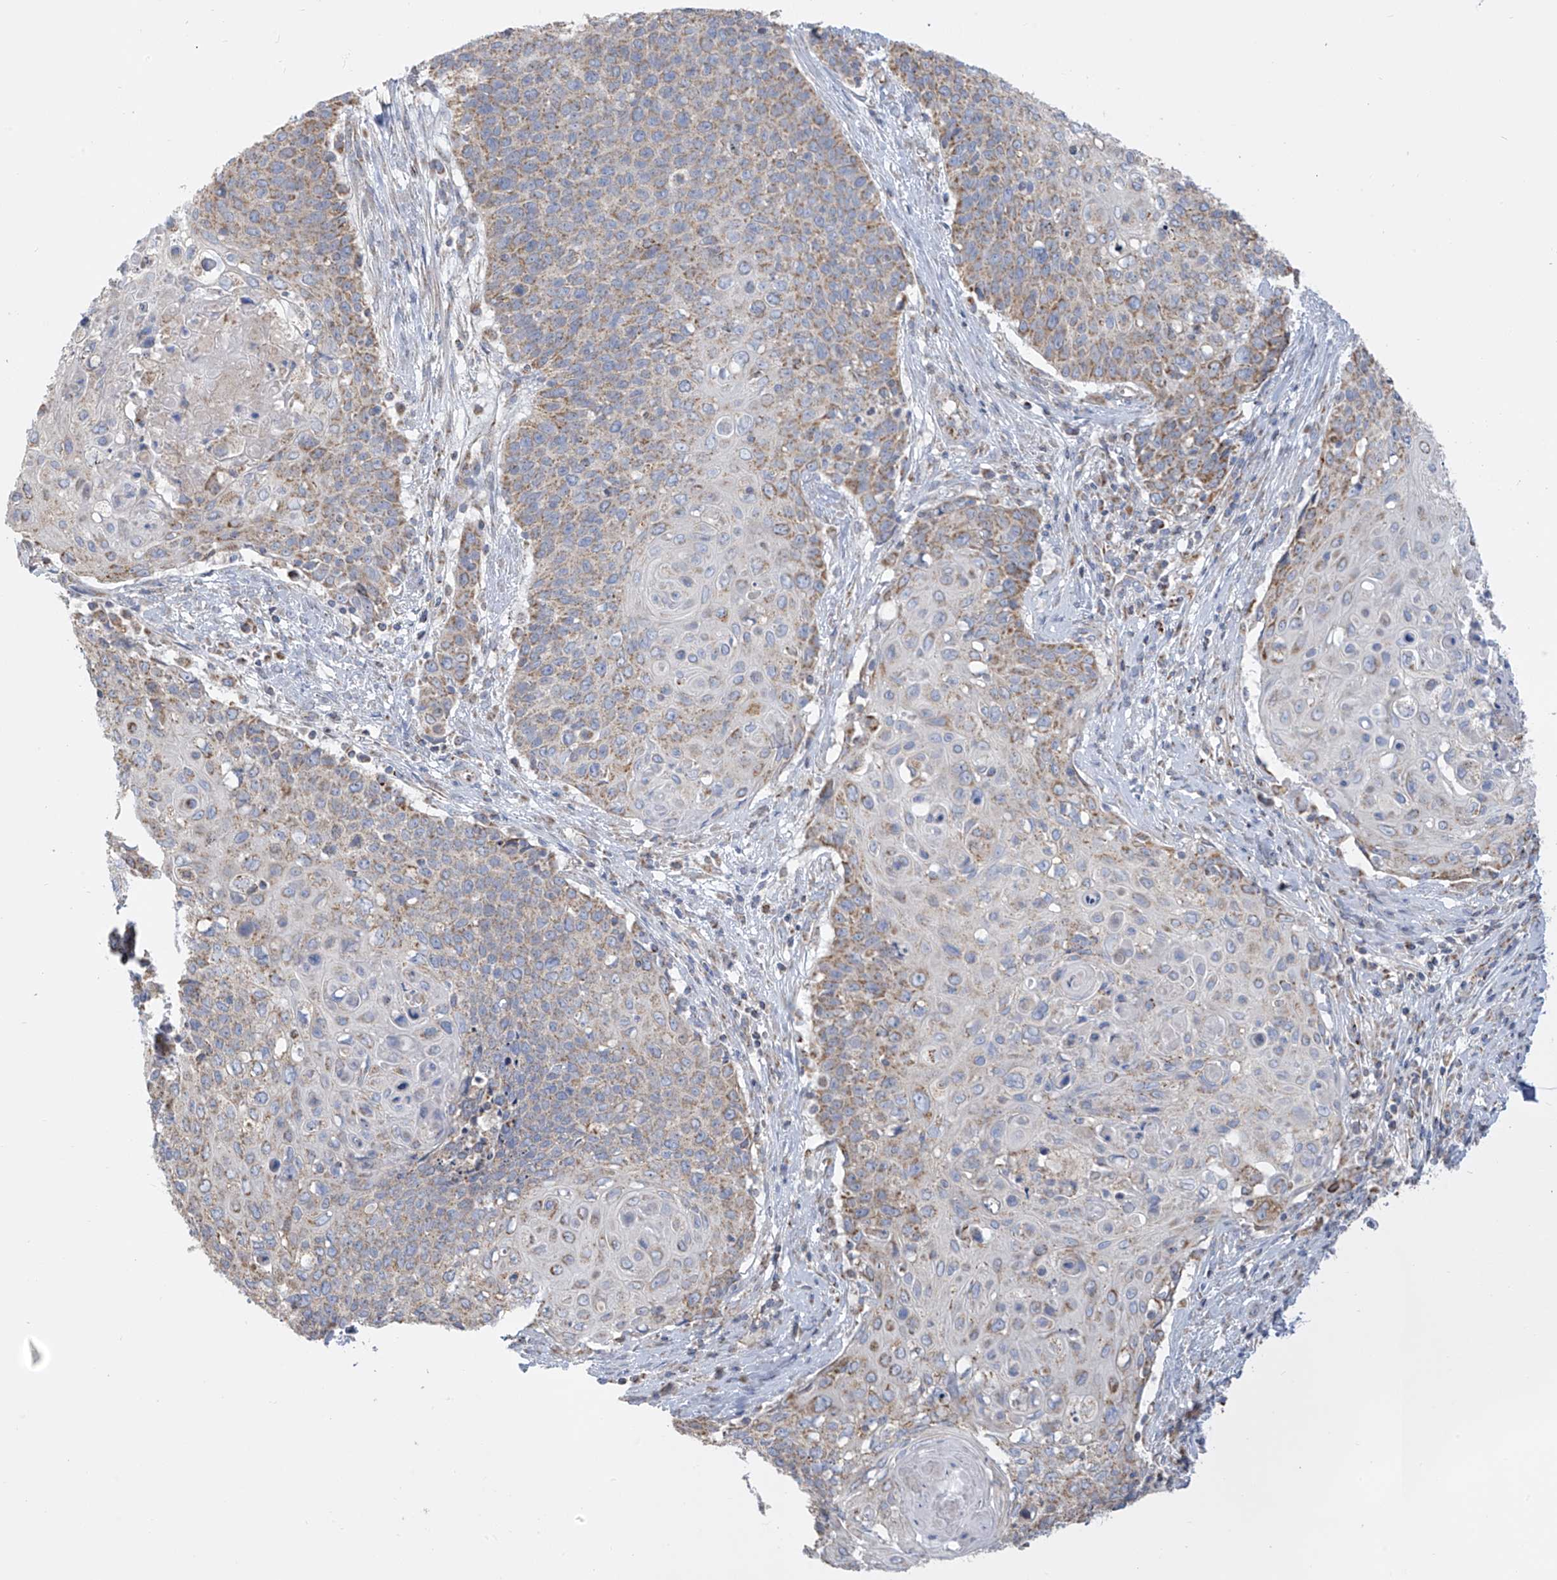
{"staining": {"intensity": "moderate", "quantity": "25%-75%", "location": "cytoplasmic/membranous"}, "tissue": "cervical cancer", "cell_type": "Tumor cells", "image_type": "cancer", "snomed": [{"axis": "morphology", "description": "Squamous cell carcinoma, NOS"}, {"axis": "topography", "description": "Cervix"}], "caption": "A photomicrograph showing moderate cytoplasmic/membranous staining in about 25%-75% of tumor cells in cervical squamous cell carcinoma, as visualized by brown immunohistochemical staining.", "gene": "PNPT1", "patient": {"sex": "female", "age": 39}}